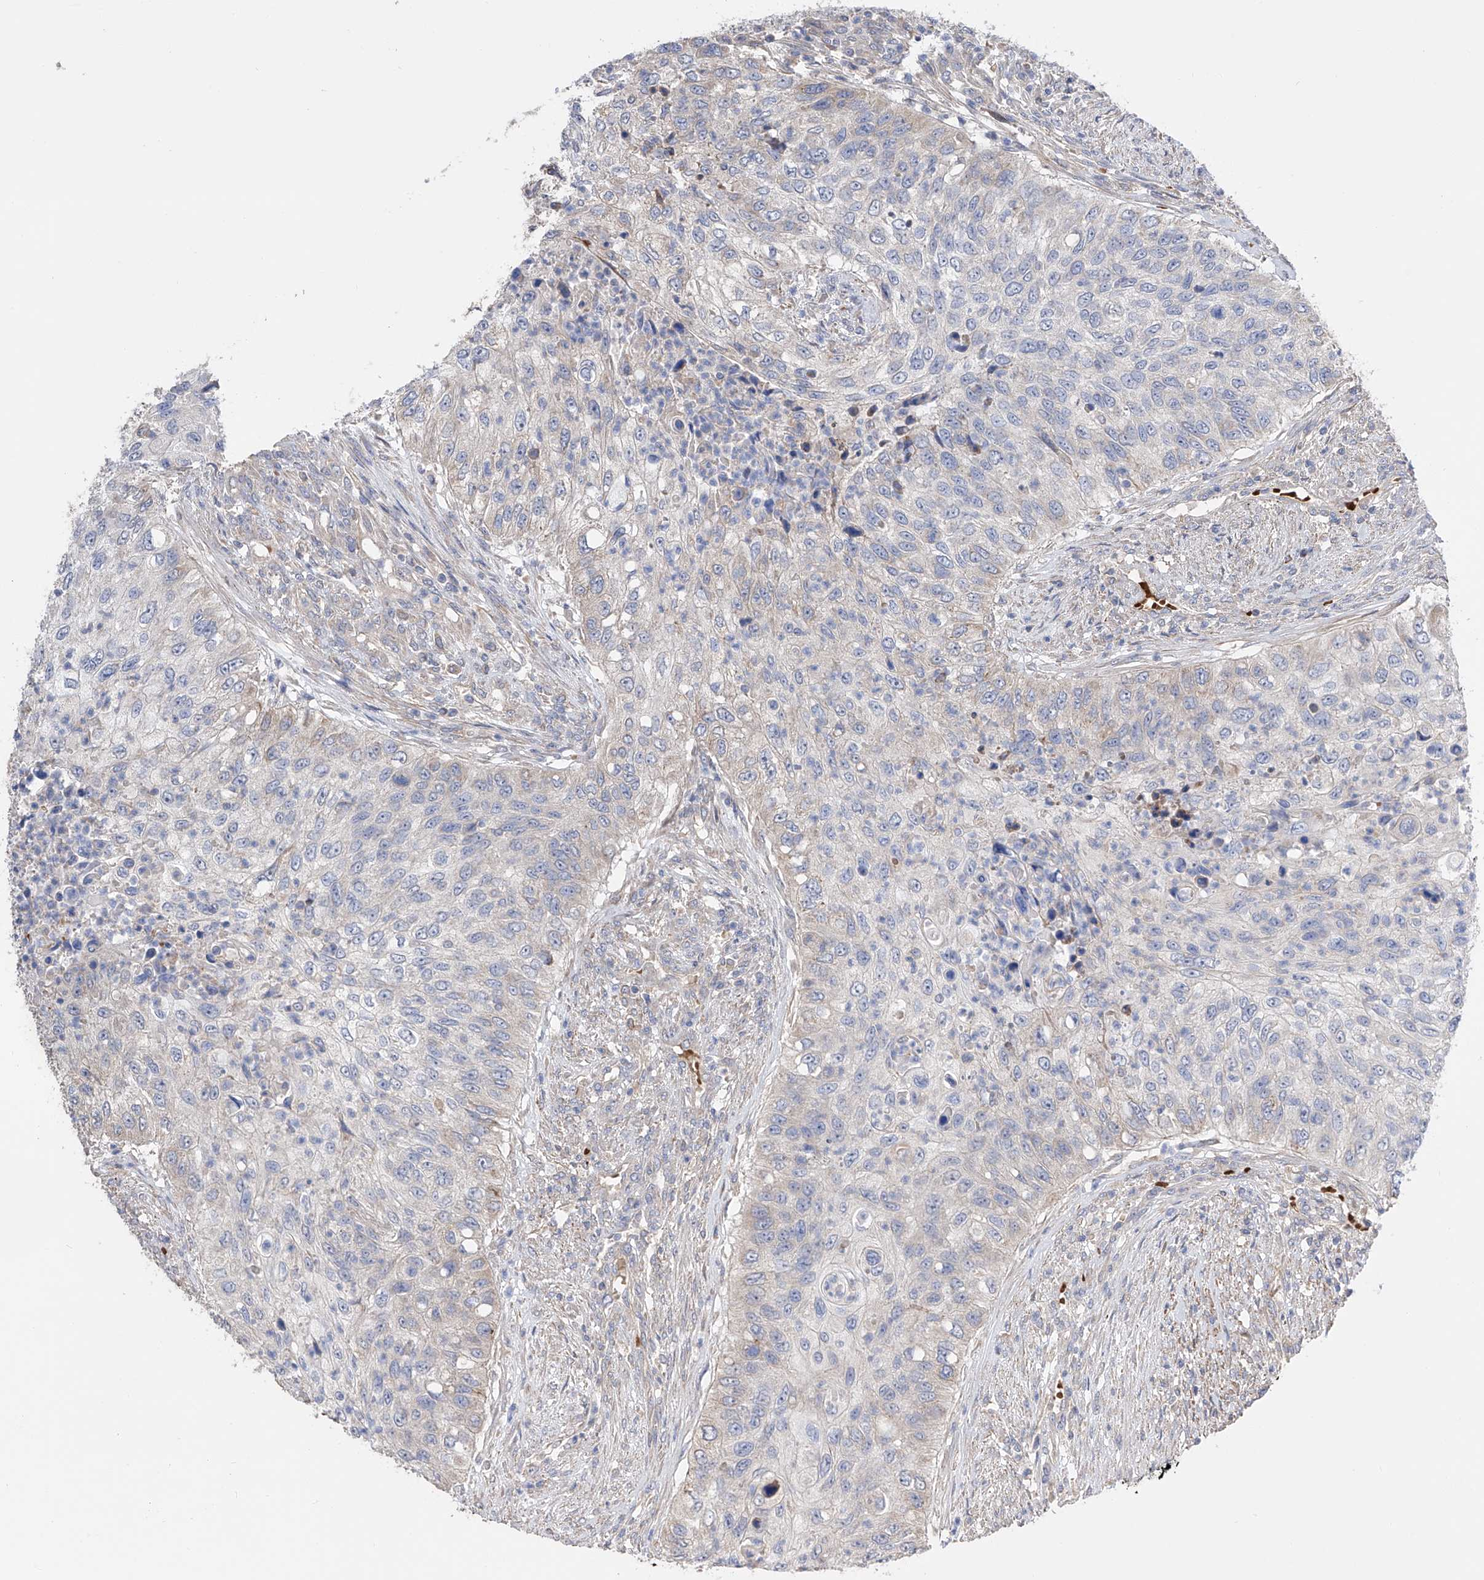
{"staining": {"intensity": "negative", "quantity": "none", "location": "none"}, "tissue": "urothelial cancer", "cell_type": "Tumor cells", "image_type": "cancer", "snomed": [{"axis": "morphology", "description": "Urothelial carcinoma, High grade"}, {"axis": "topography", "description": "Urinary bladder"}], "caption": "The immunohistochemistry micrograph has no significant positivity in tumor cells of urothelial cancer tissue. (Stains: DAB immunohistochemistry with hematoxylin counter stain, Microscopy: brightfield microscopy at high magnification).", "gene": "NFATC4", "patient": {"sex": "female", "age": 60}}